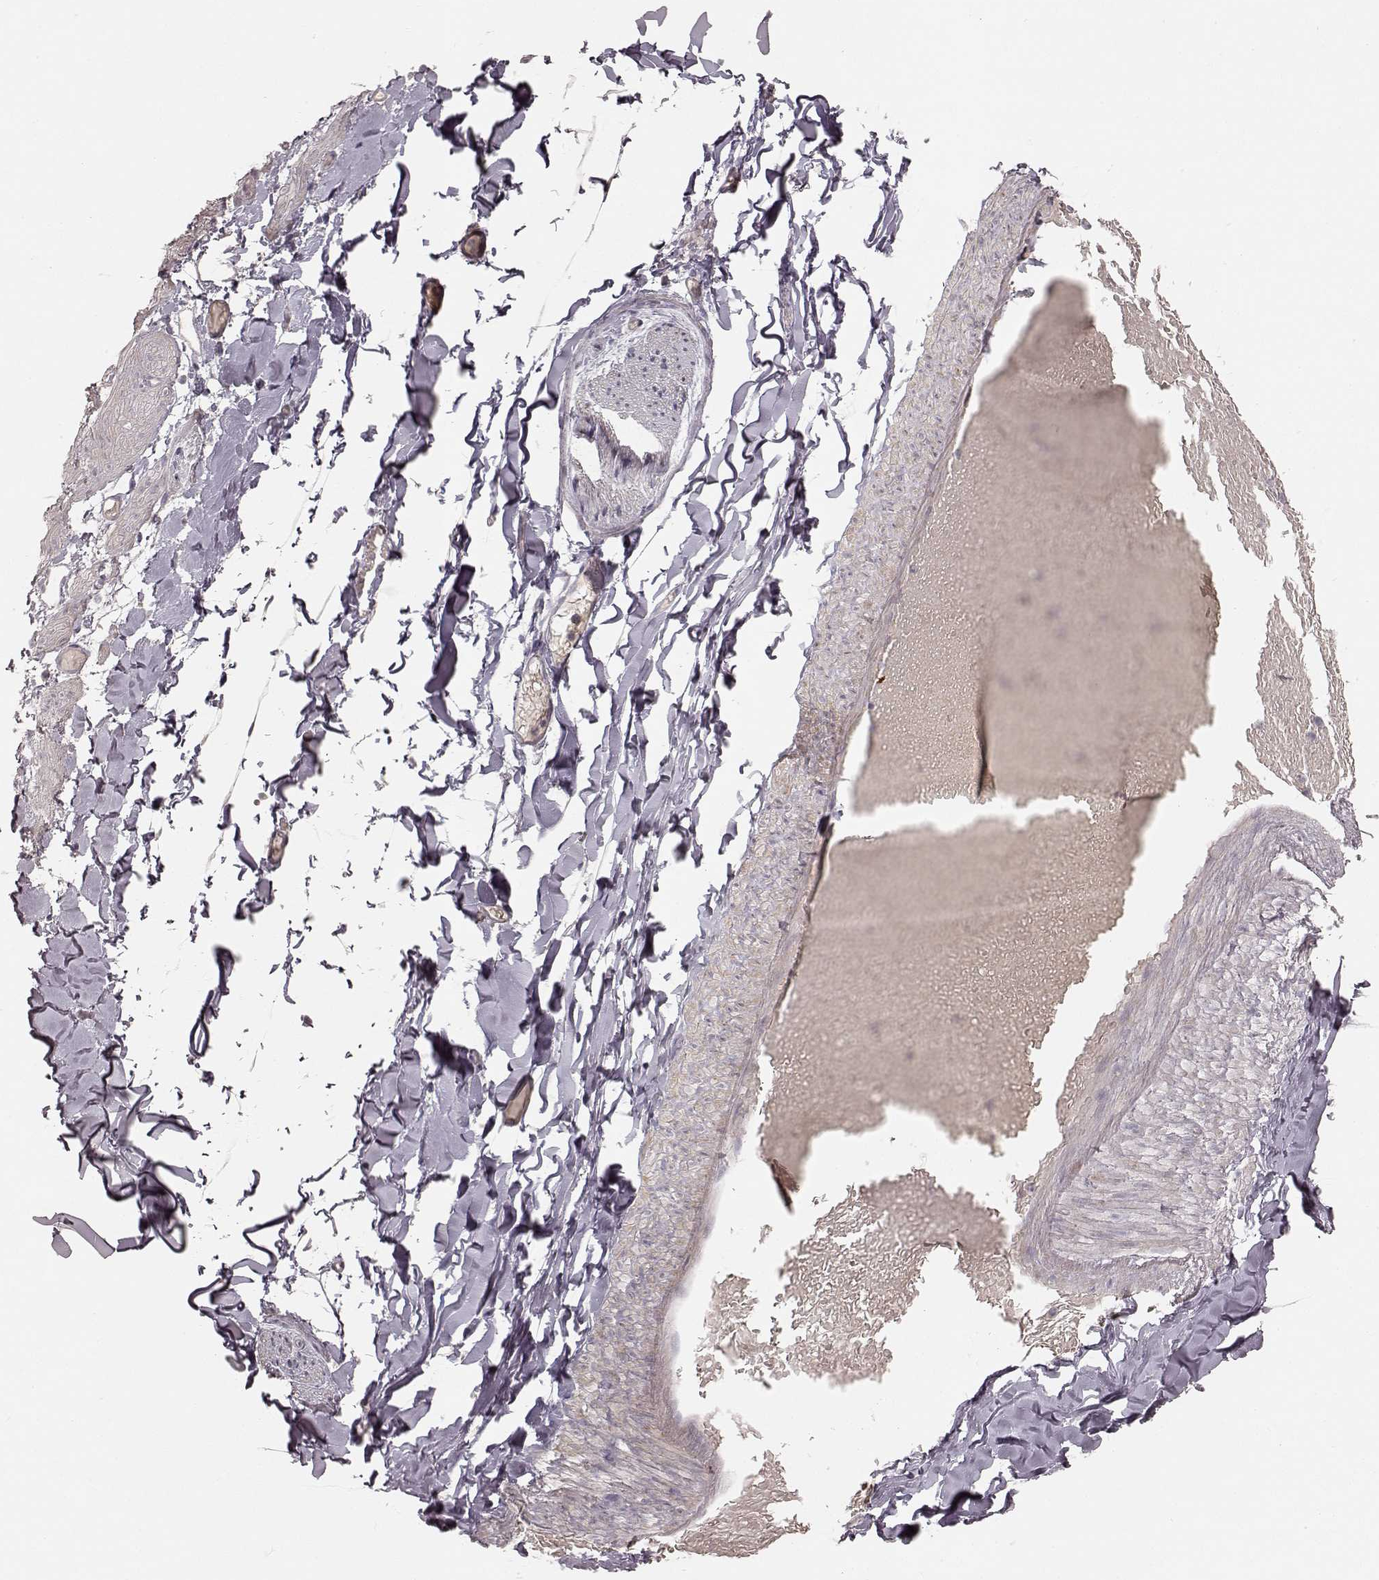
{"staining": {"intensity": "negative", "quantity": "none", "location": "none"}, "tissue": "adipose tissue", "cell_type": "Adipocytes", "image_type": "normal", "snomed": [{"axis": "morphology", "description": "Normal tissue, NOS"}, {"axis": "topography", "description": "Gallbladder"}, {"axis": "topography", "description": "Peripheral nerve tissue"}], "caption": "The micrograph reveals no significant positivity in adipocytes of adipose tissue. (Stains: DAB immunohistochemistry (IHC) with hematoxylin counter stain, Microscopy: brightfield microscopy at high magnification).", "gene": "KCNJ9", "patient": {"sex": "female", "age": 45}}